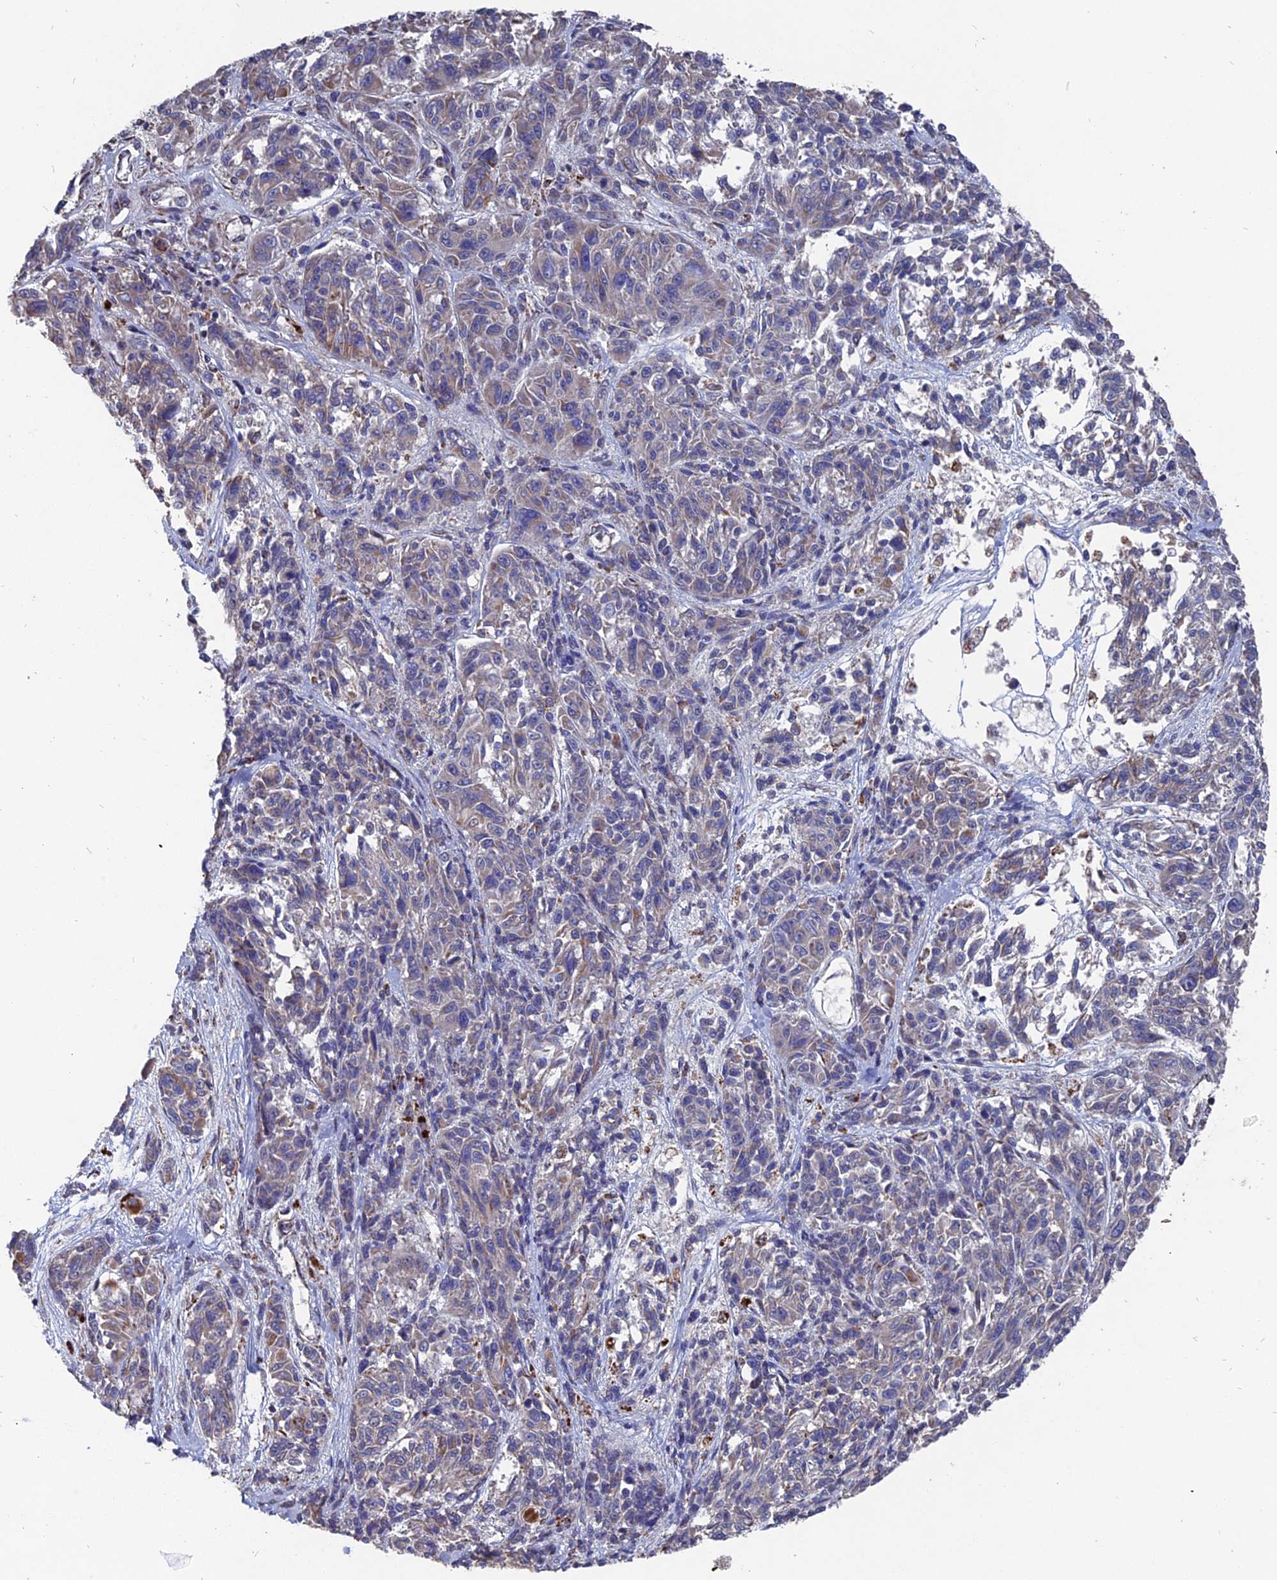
{"staining": {"intensity": "negative", "quantity": "none", "location": "none"}, "tissue": "melanoma", "cell_type": "Tumor cells", "image_type": "cancer", "snomed": [{"axis": "morphology", "description": "Malignant melanoma, NOS"}, {"axis": "topography", "description": "Skin"}], "caption": "Melanoma was stained to show a protein in brown. There is no significant expression in tumor cells.", "gene": "TGFA", "patient": {"sex": "male", "age": 53}}